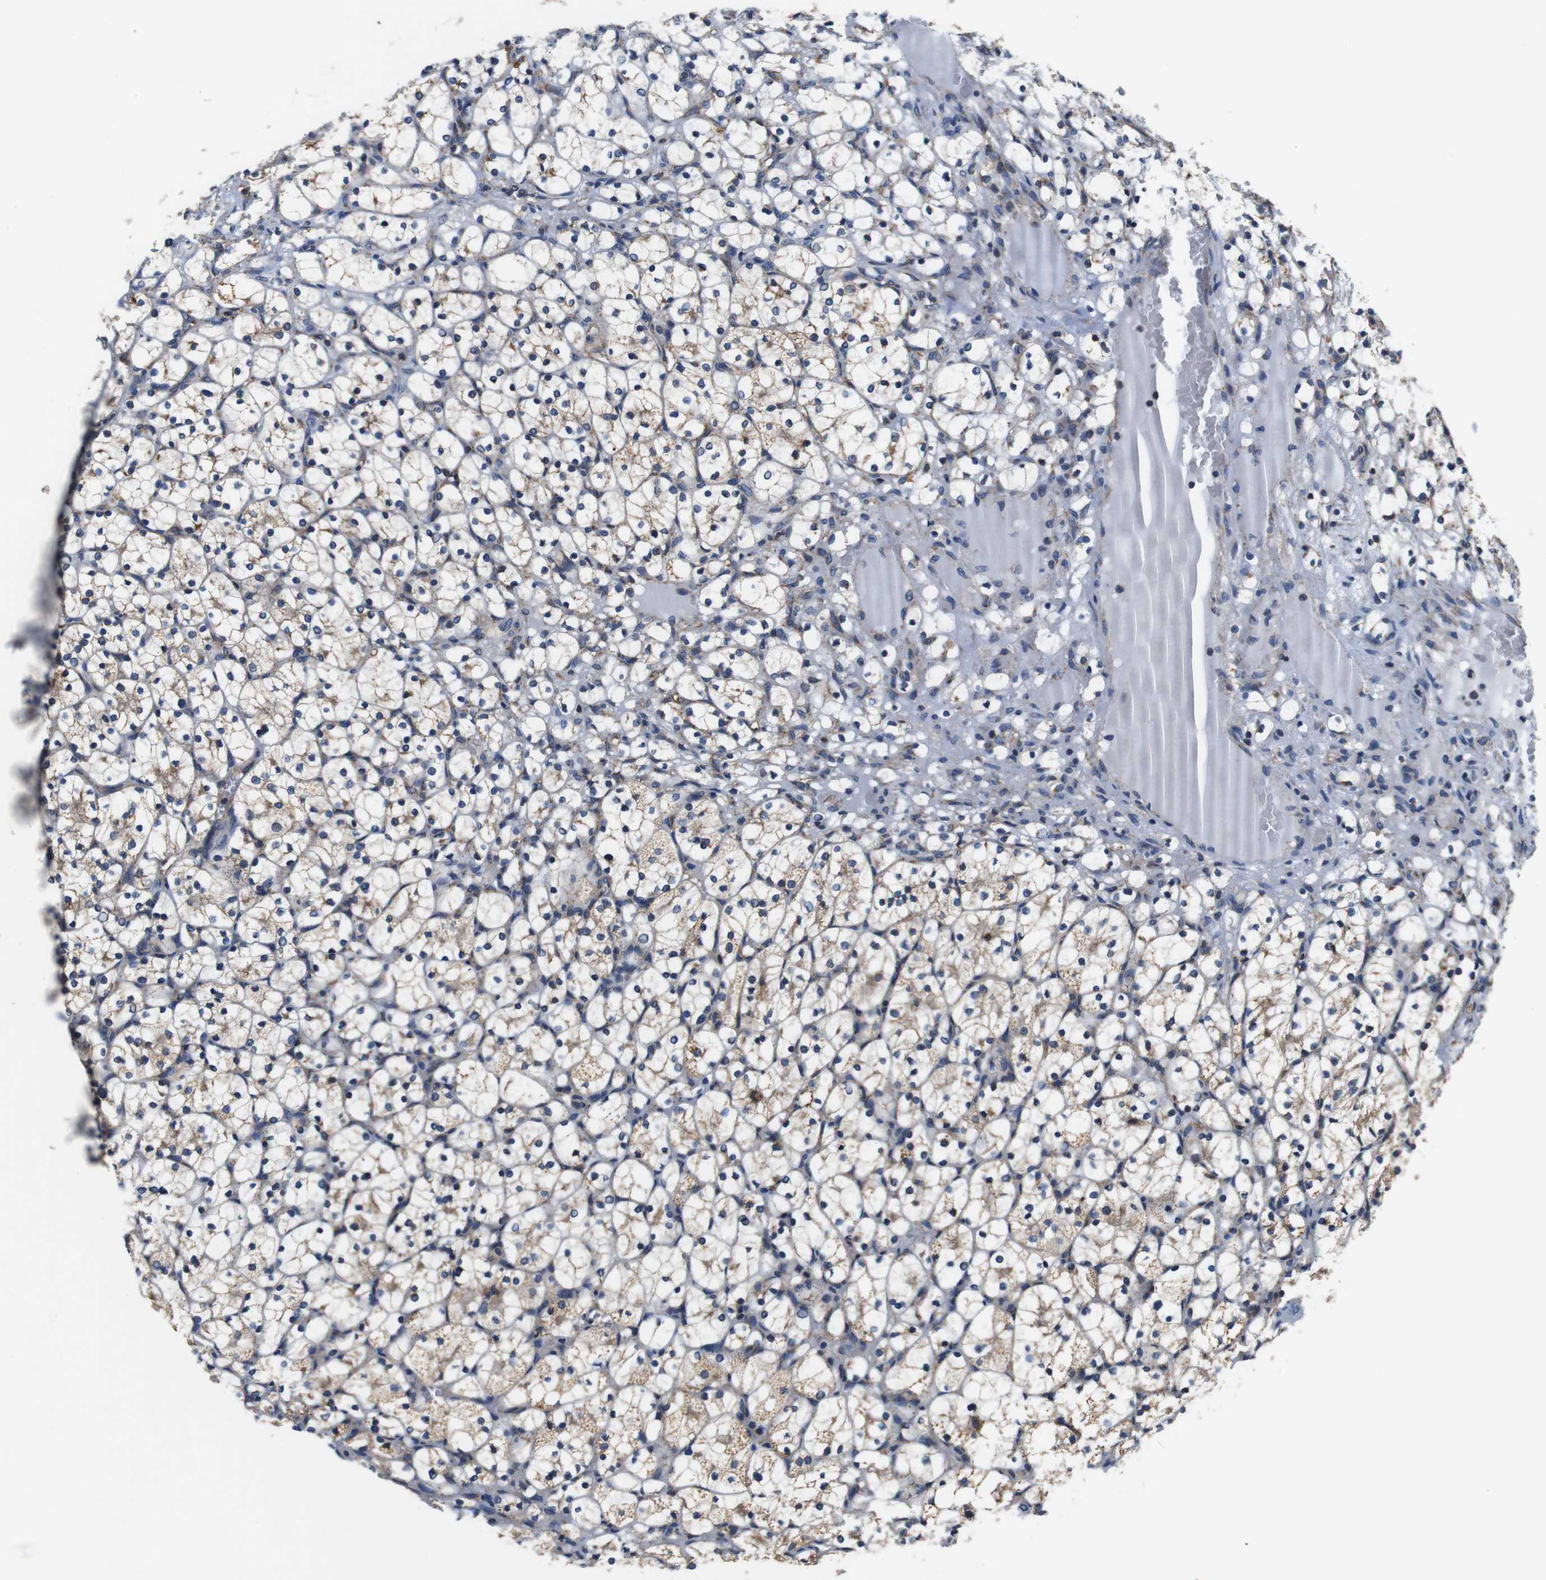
{"staining": {"intensity": "weak", "quantity": "25%-75%", "location": "cytoplasmic/membranous"}, "tissue": "renal cancer", "cell_type": "Tumor cells", "image_type": "cancer", "snomed": [{"axis": "morphology", "description": "Adenocarcinoma, NOS"}, {"axis": "topography", "description": "Kidney"}], "caption": "Tumor cells show weak cytoplasmic/membranous positivity in approximately 25%-75% of cells in renal adenocarcinoma. Immunohistochemistry (ihc) stains the protein in brown and the nuclei are stained blue.", "gene": "LRP4", "patient": {"sex": "female", "age": 69}}